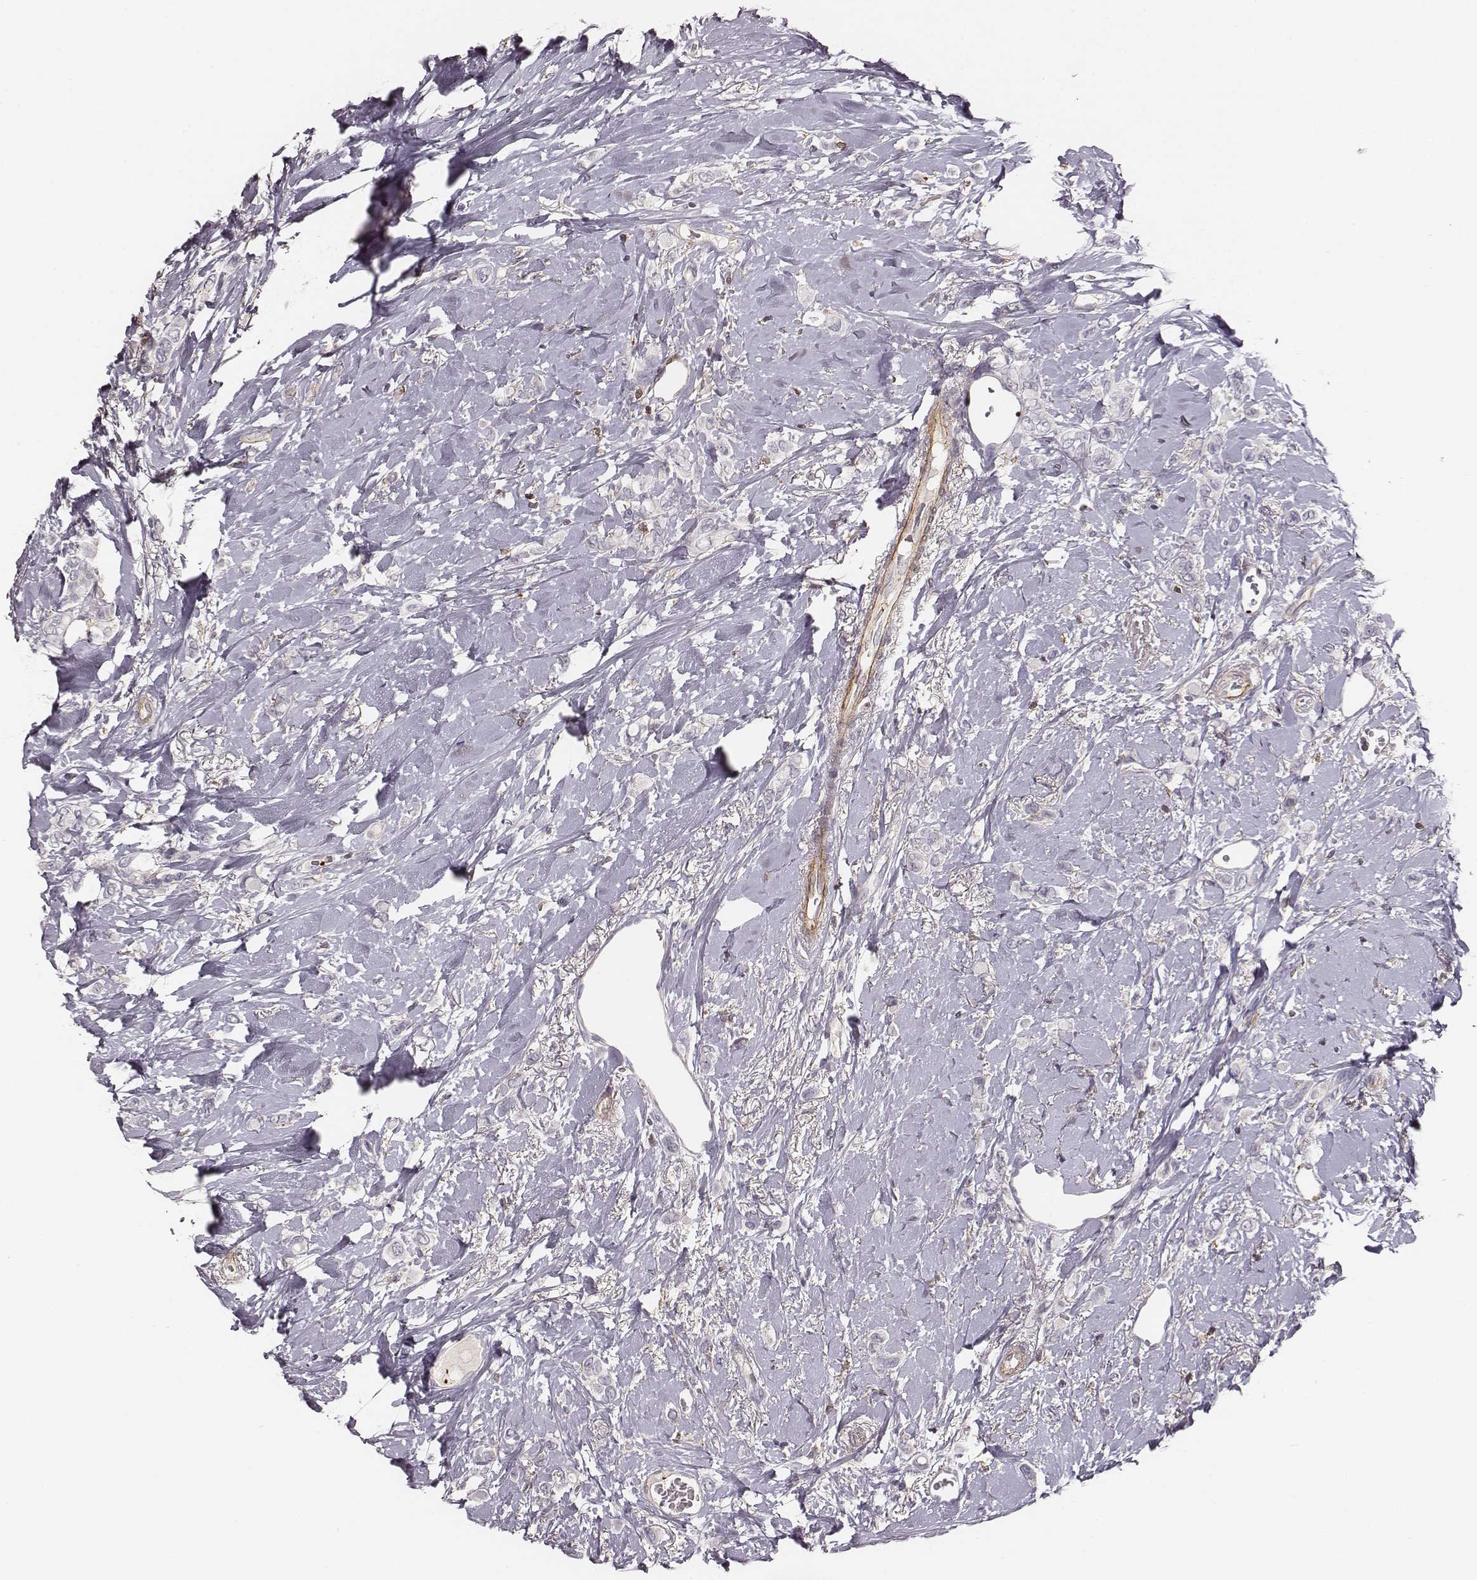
{"staining": {"intensity": "negative", "quantity": "none", "location": "none"}, "tissue": "breast cancer", "cell_type": "Tumor cells", "image_type": "cancer", "snomed": [{"axis": "morphology", "description": "Lobular carcinoma"}, {"axis": "topography", "description": "Breast"}], "caption": "This photomicrograph is of breast cancer (lobular carcinoma) stained with IHC to label a protein in brown with the nuclei are counter-stained blue. There is no staining in tumor cells. Brightfield microscopy of IHC stained with DAB (3,3'-diaminobenzidine) (brown) and hematoxylin (blue), captured at high magnification.", "gene": "ZYX", "patient": {"sex": "female", "age": 66}}